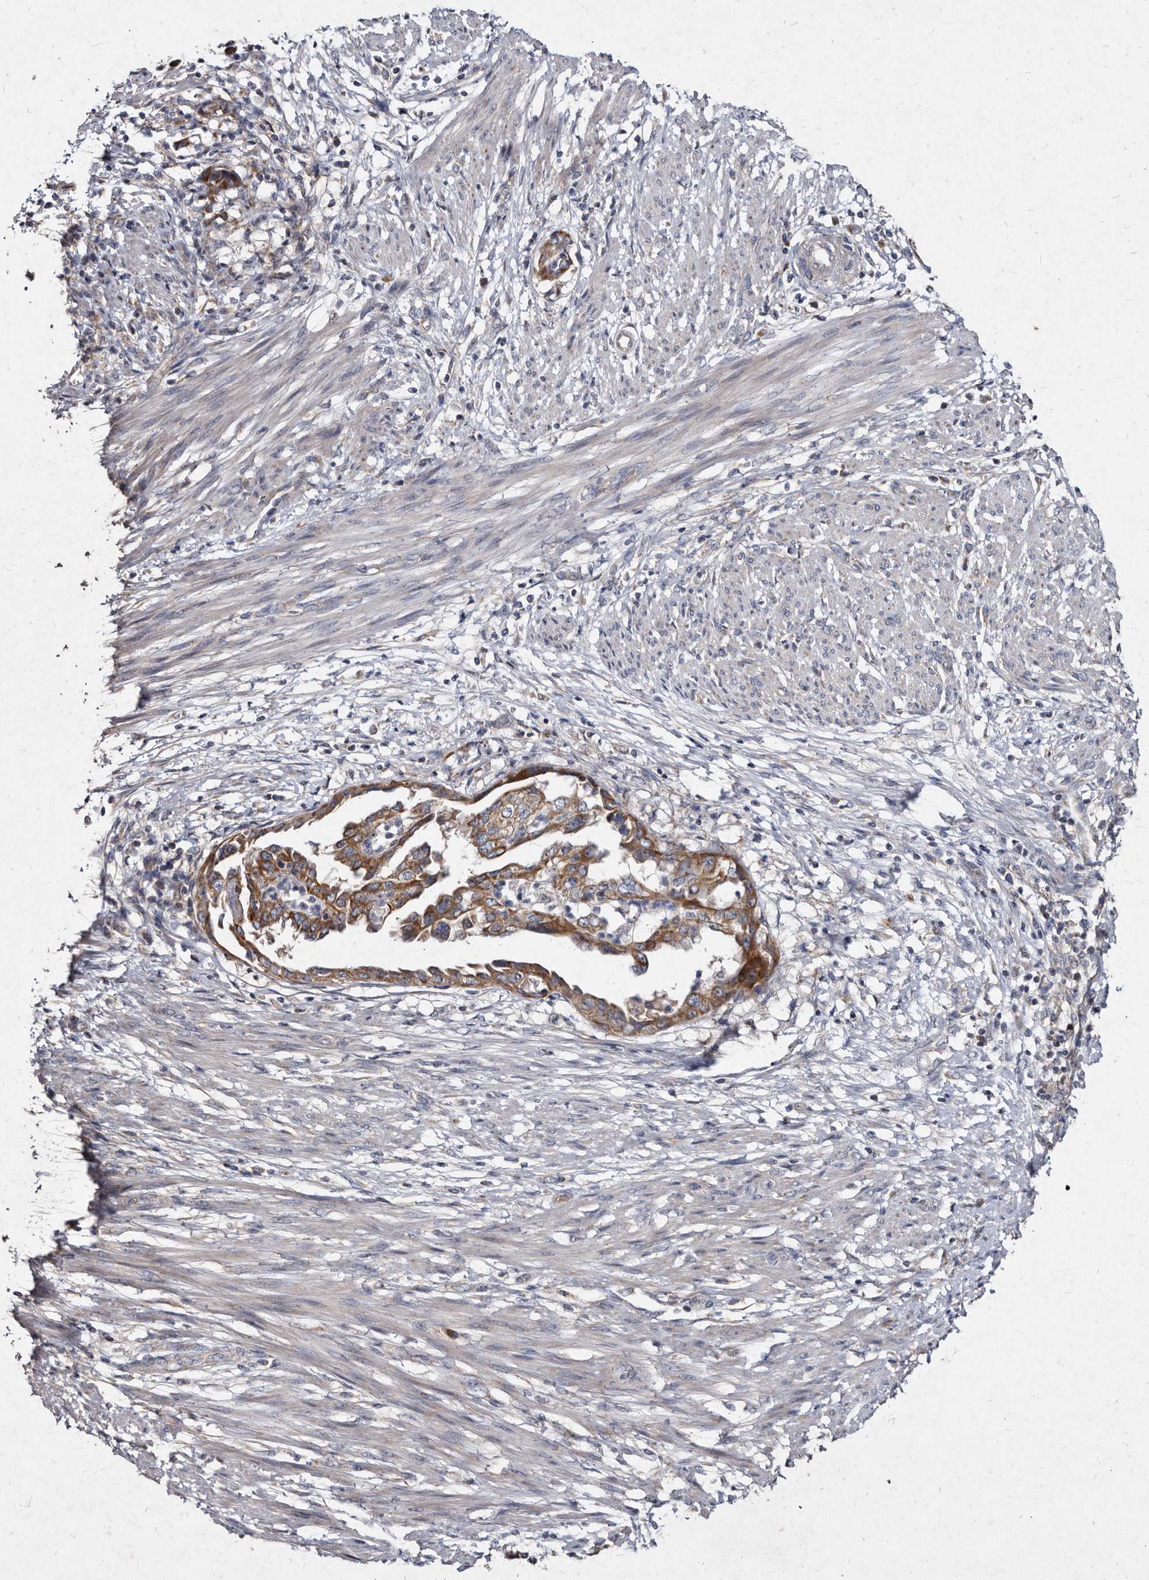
{"staining": {"intensity": "moderate", "quantity": ">75%", "location": "cytoplasmic/membranous"}, "tissue": "endometrial cancer", "cell_type": "Tumor cells", "image_type": "cancer", "snomed": [{"axis": "morphology", "description": "Adenocarcinoma, NOS"}, {"axis": "topography", "description": "Endometrium"}], "caption": "The micrograph displays a brown stain indicating the presence of a protein in the cytoplasmic/membranous of tumor cells in endometrial adenocarcinoma.", "gene": "YPEL3", "patient": {"sex": "female", "age": 85}}